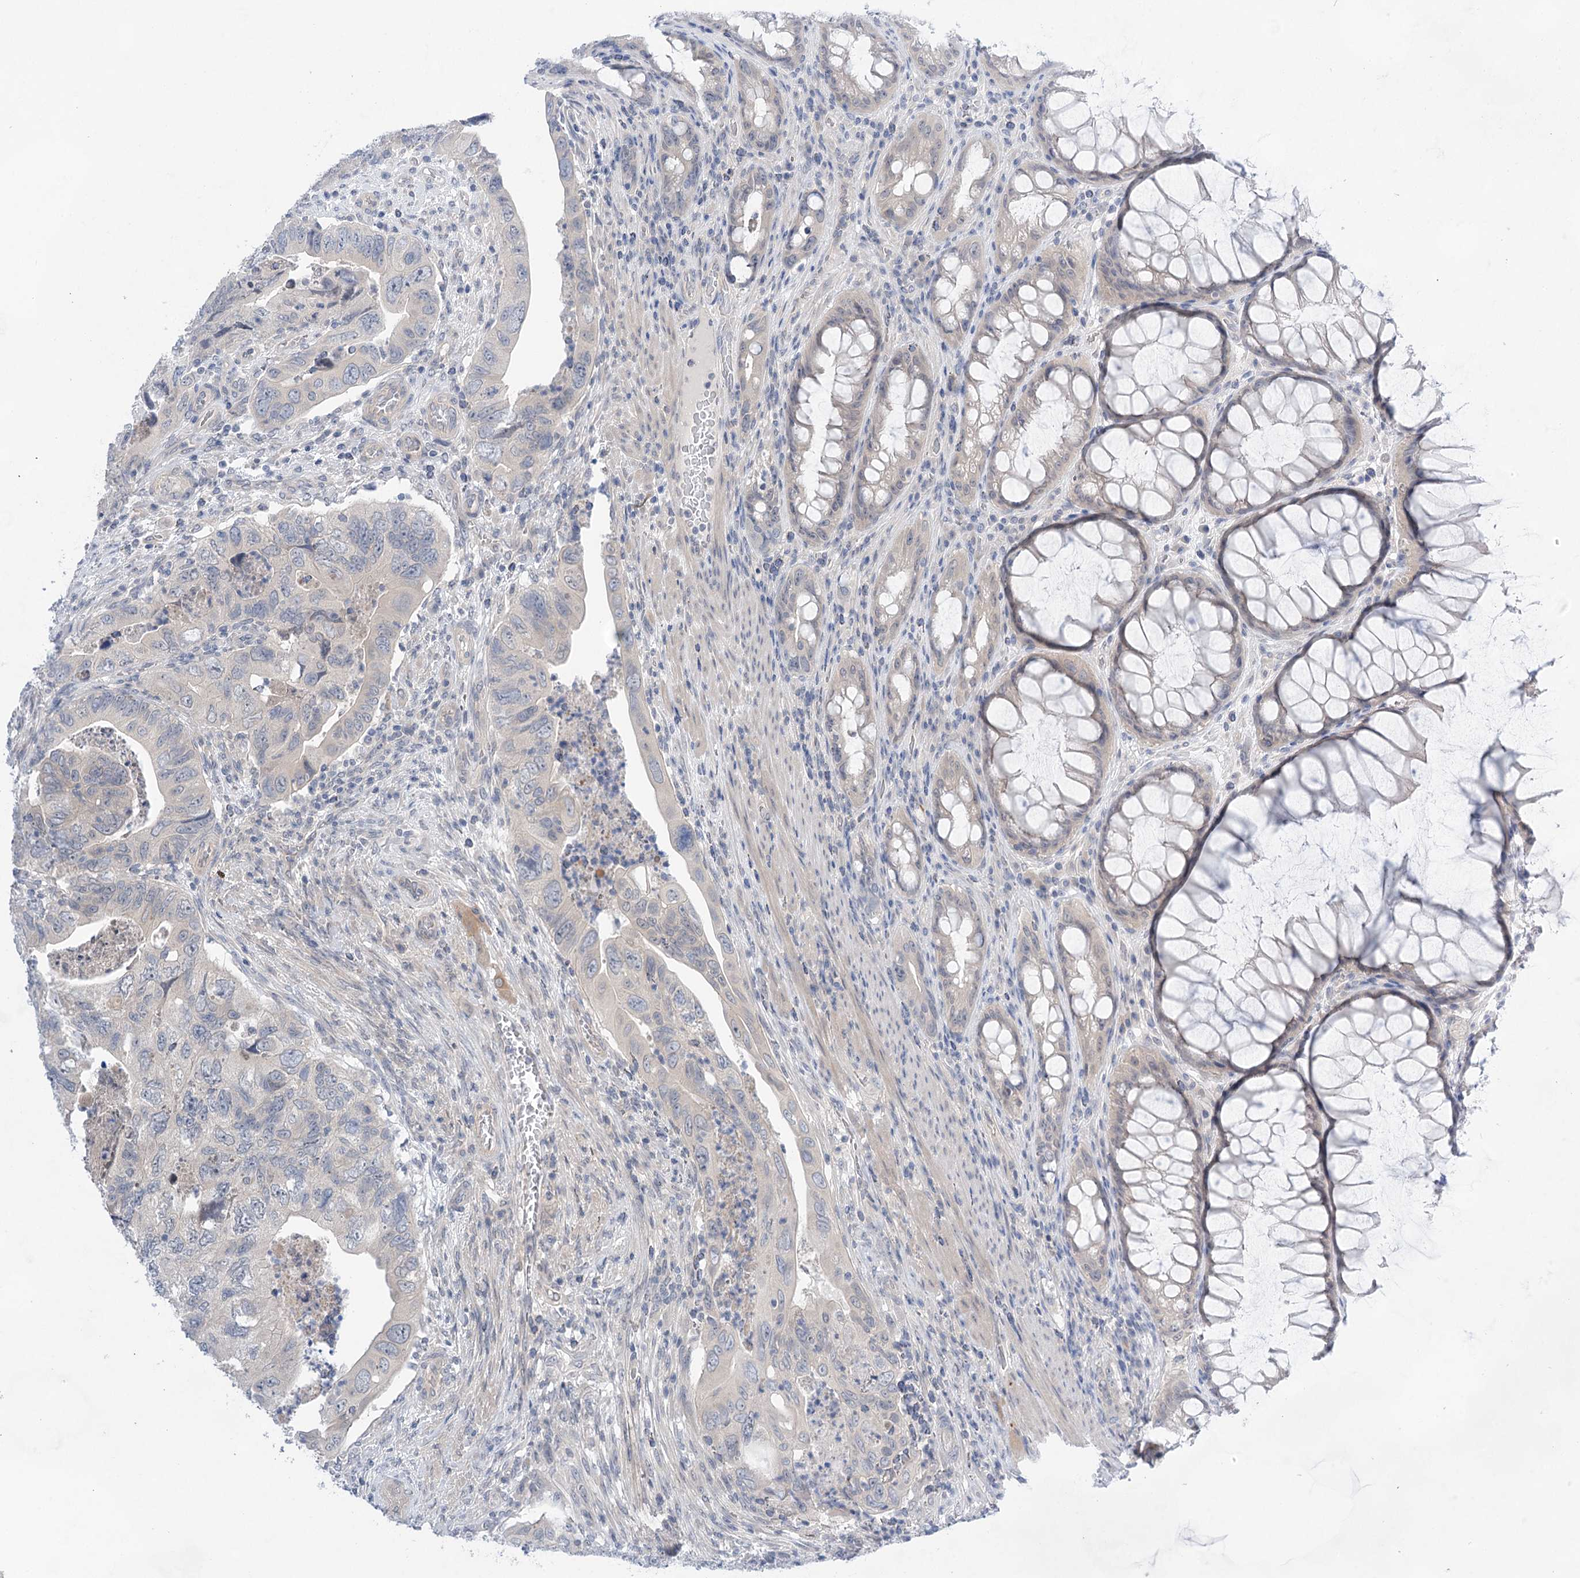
{"staining": {"intensity": "negative", "quantity": "none", "location": "none"}, "tissue": "colorectal cancer", "cell_type": "Tumor cells", "image_type": "cancer", "snomed": [{"axis": "morphology", "description": "Adenocarcinoma, NOS"}, {"axis": "topography", "description": "Rectum"}], "caption": "Human colorectal cancer stained for a protein using immunohistochemistry (IHC) reveals no positivity in tumor cells.", "gene": "LALBA", "patient": {"sex": "male", "age": 63}}